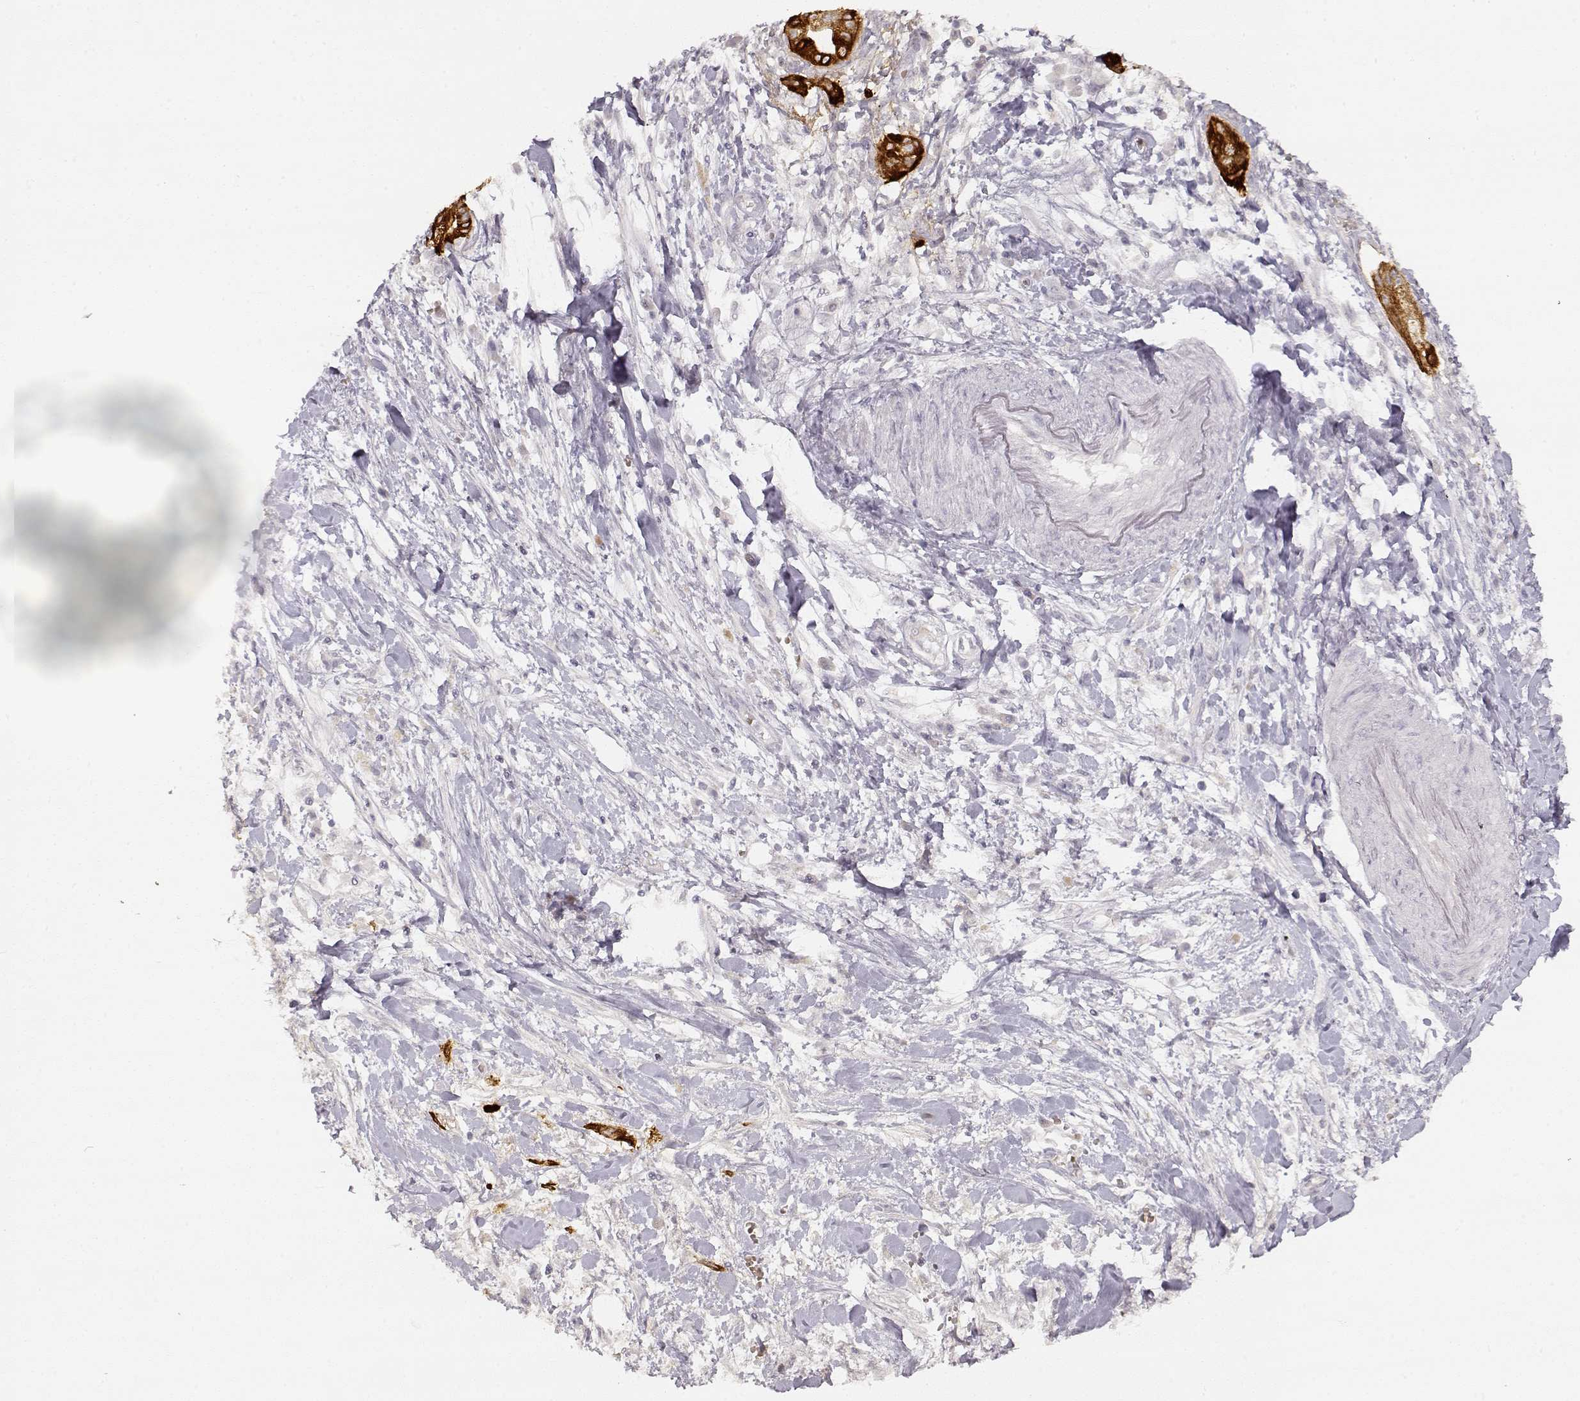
{"staining": {"intensity": "strong", "quantity": ">75%", "location": "cytoplasmic/membranous"}, "tissue": "pancreatic cancer", "cell_type": "Tumor cells", "image_type": "cancer", "snomed": [{"axis": "morphology", "description": "Normal tissue, NOS"}, {"axis": "morphology", "description": "Adenocarcinoma, NOS"}, {"axis": "topography", "description": "Lymph node"}, {"axis": "topography", "description": "Pancreas"}], "caption": "A histopathology image of human adenocarcinoma (pancreatic) stained for a protein displays strong cytoplasmic/membranous brown staining in tumor cells.", "gene": "LAMC2", "patient": {"sex": "female", "age": 58}}